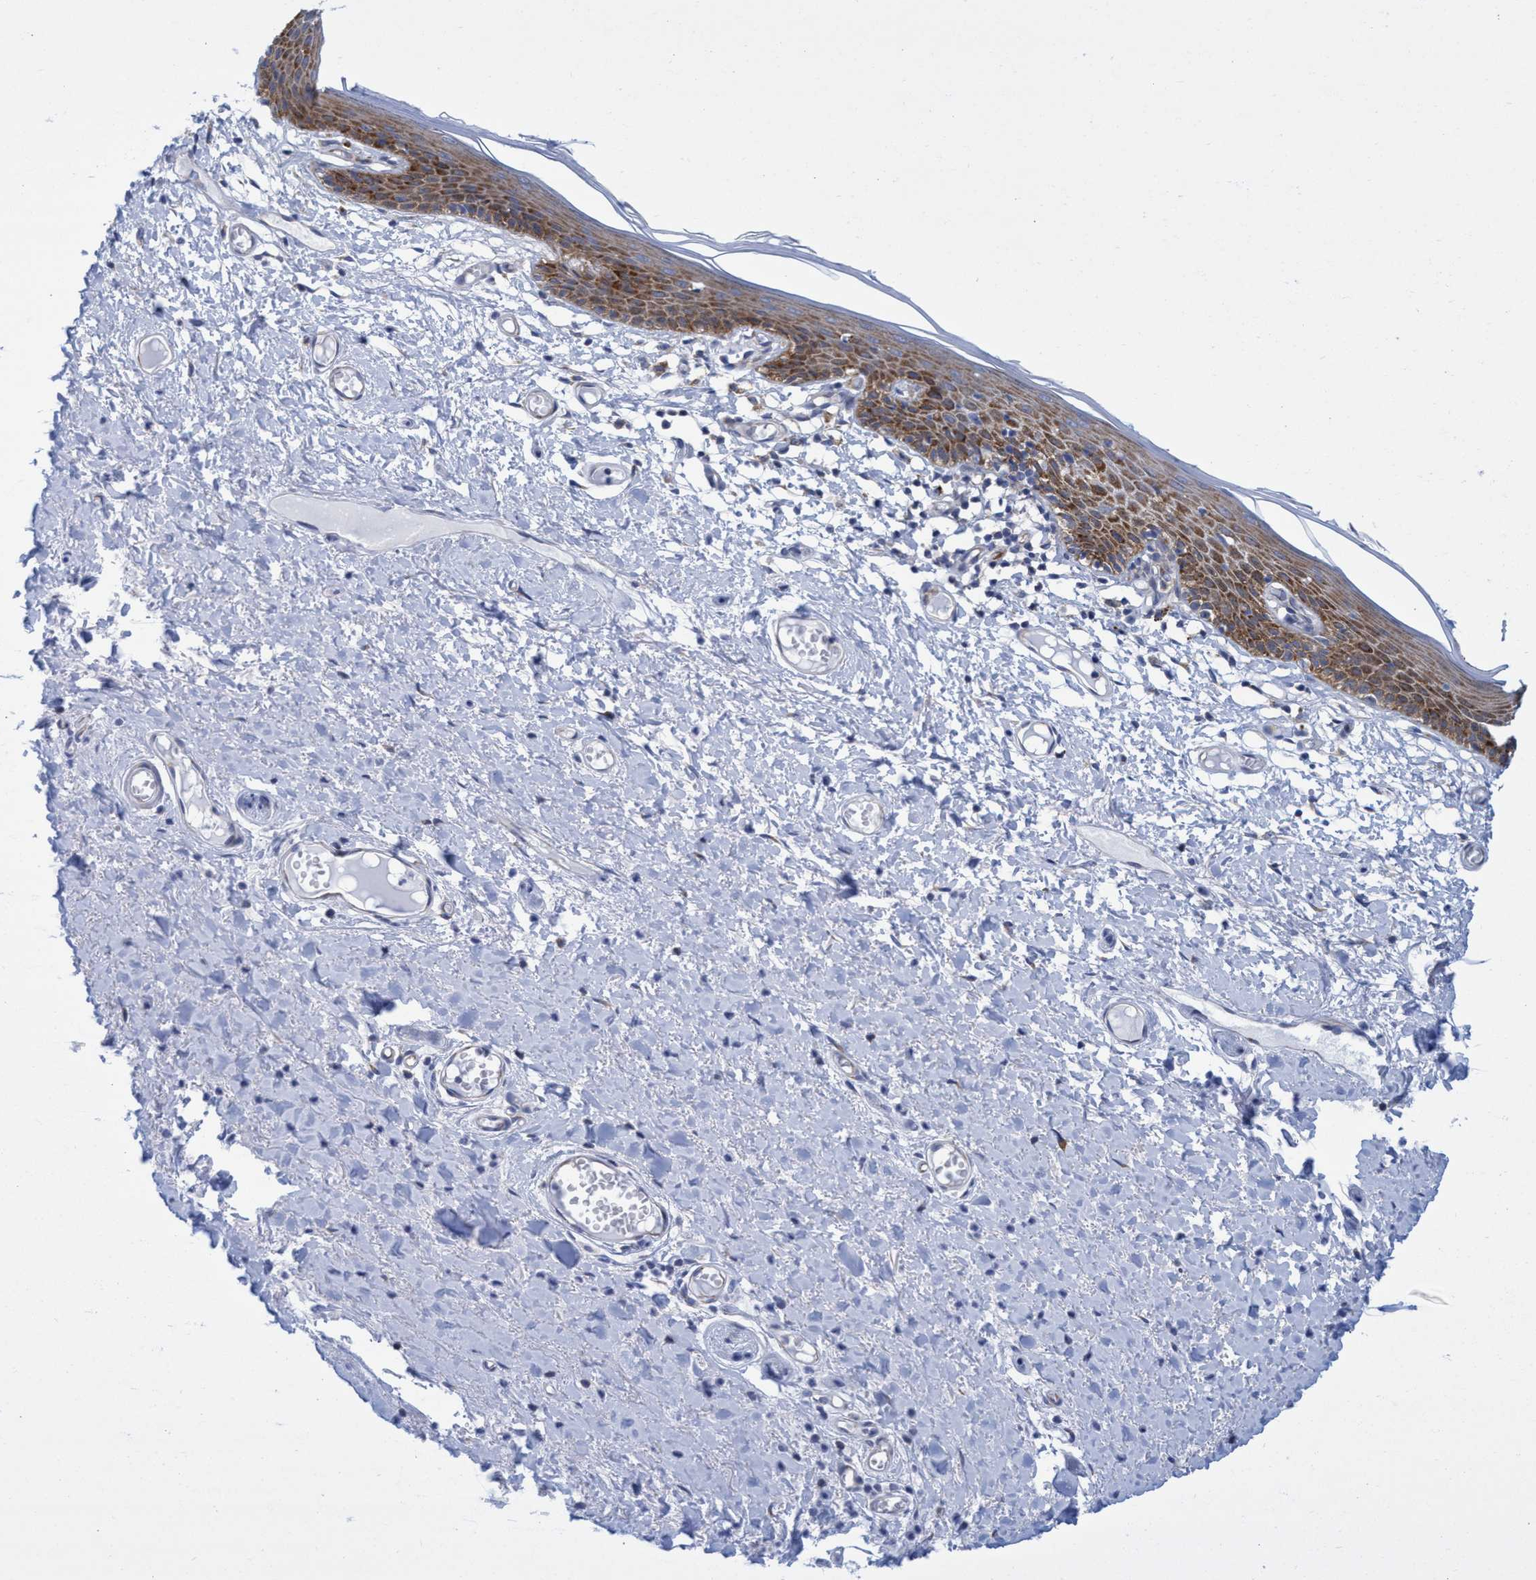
{"staining": {"intensity": "moderate", "quantity": ">75%", "location": "cytoplasmic/membranous"}, "tissue": "skin", "cell_type": "Epidermal cells", "image_type": "normal", "snomed": [{"axis": "morphology", "description": "Normal tissue, NOS"}, {"axis": "topography", "description": "Vulva"}], "caption": "The photomicrograph shows a brown stain indicating the presence of a protein in the cytoplasmic/membranous of epidermal cells in skin.", "gene": "R3HCC1", "patient": {"sex": "female", "age": 54}}